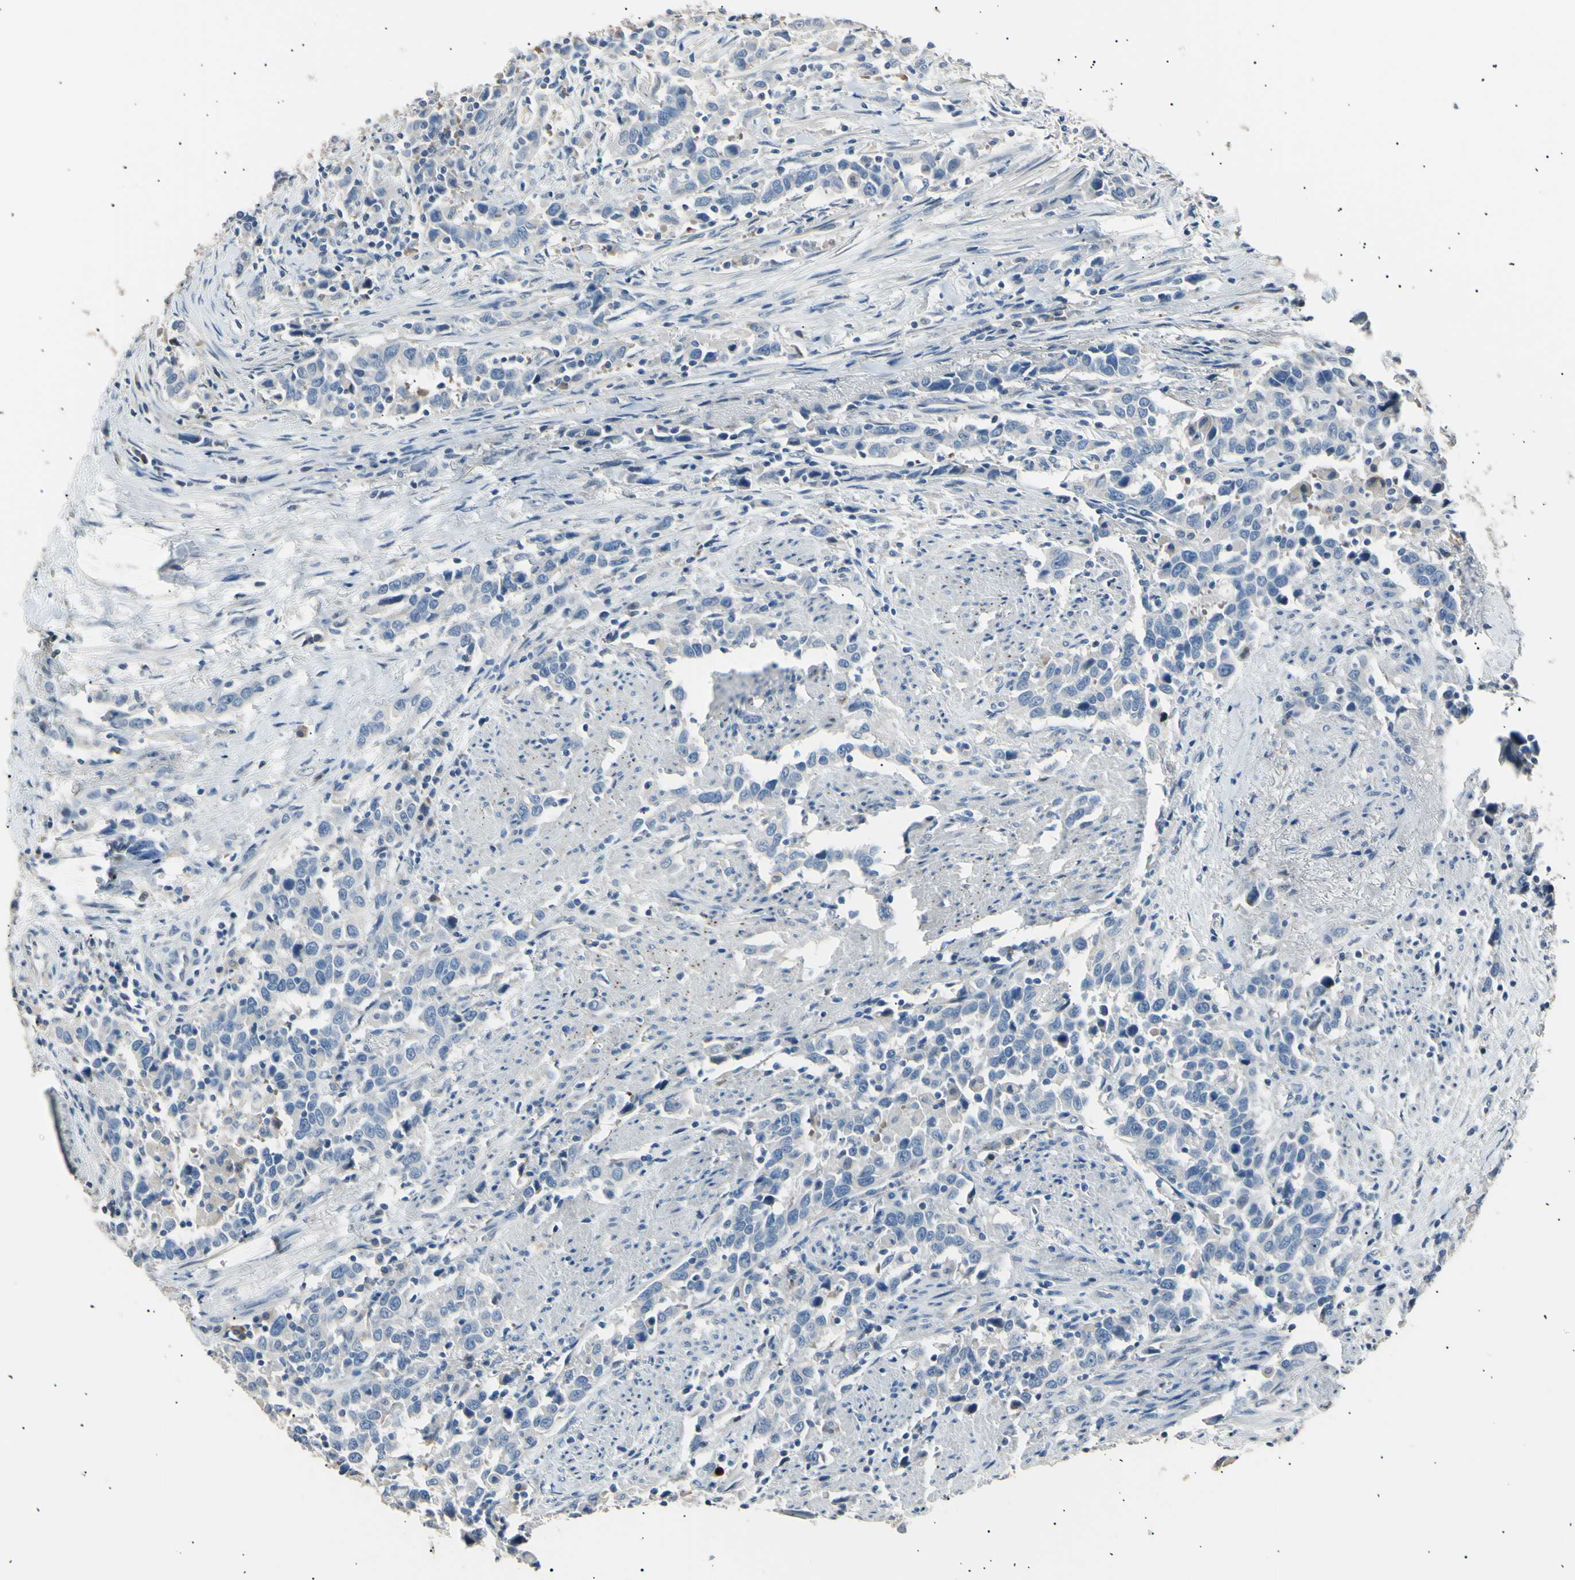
{"staining": {"intensity": "negative", "quantity": "none", "location": "none"}, "tissue": "urothelial cancer", "cell_type": "Tumor cells", "image_type": "cancer", "snomed": [{"axis": "morphology", "description": "Urothelial carcinoma, High grade"}, {"axis": "topography", "description": "Urinary bladder"}], "caption": "DAB immunohistochemical staining of urothelial carcinoma (high-grade) exhibits no significant positivity in tumor cells.", "gene": "LDLR", "patient": {"sex": "male", "age": 61}}